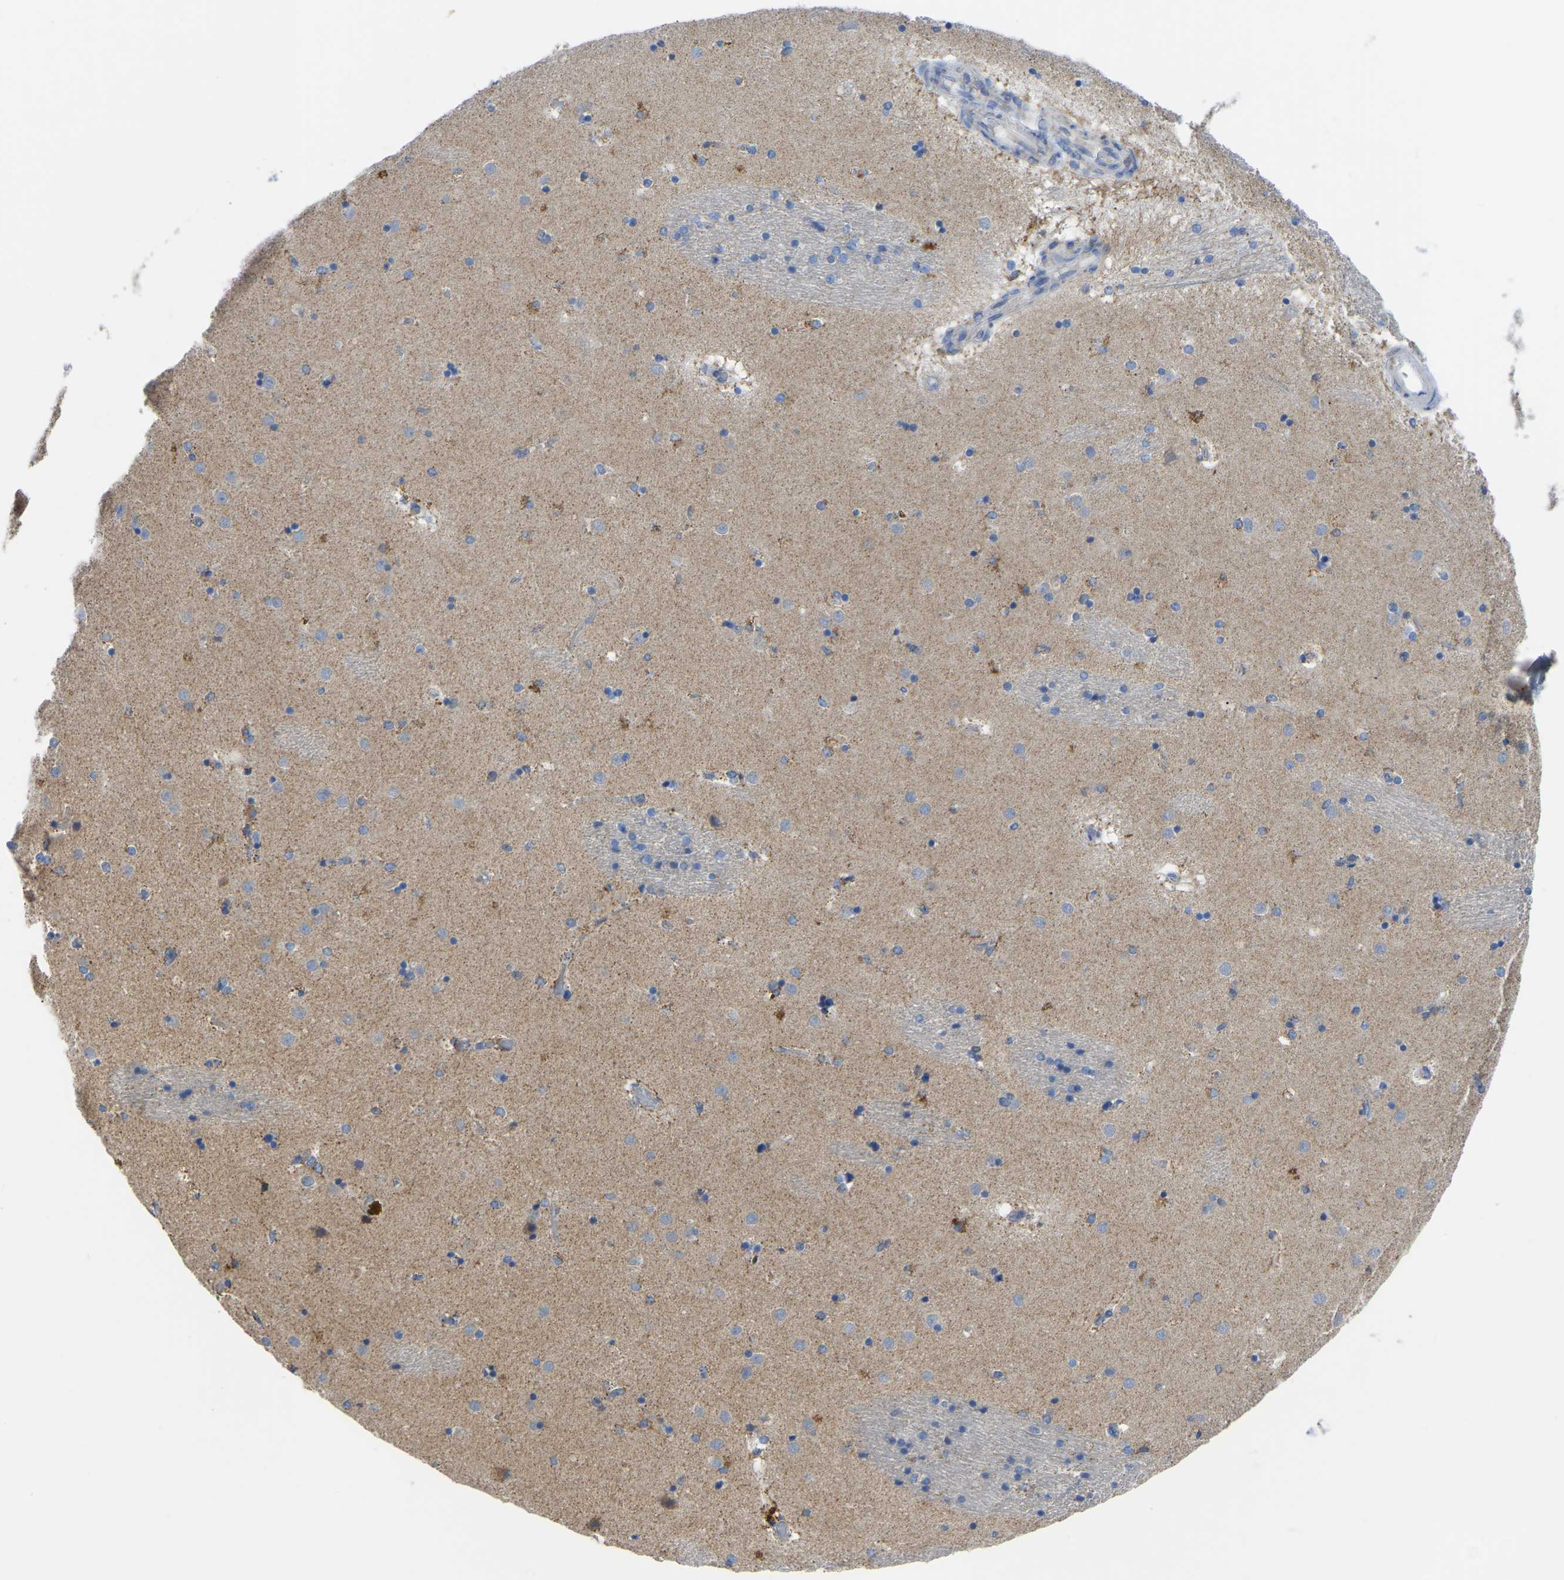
{"staining": {"intensity": "moderate", "quantity": "<25%", "location": "cytoplasmic/membranous"}, "tissue": "caudate", "cell_type": "Glial cells", "image_type": "normal", "snomed": [{"axis": "morphology", "description": "Normal tissue, NOS"}, {"axis": "topography", "description": "Lateral ventricle wall"}], "caption": "This histopathology image shows IHC staining of unremarkable human caudate, with low moderate cytoplasmic/membranous expression in about <25% of glial cells.", "gene": "ETFA", "patient": {"sex": "male", "age": 70}}